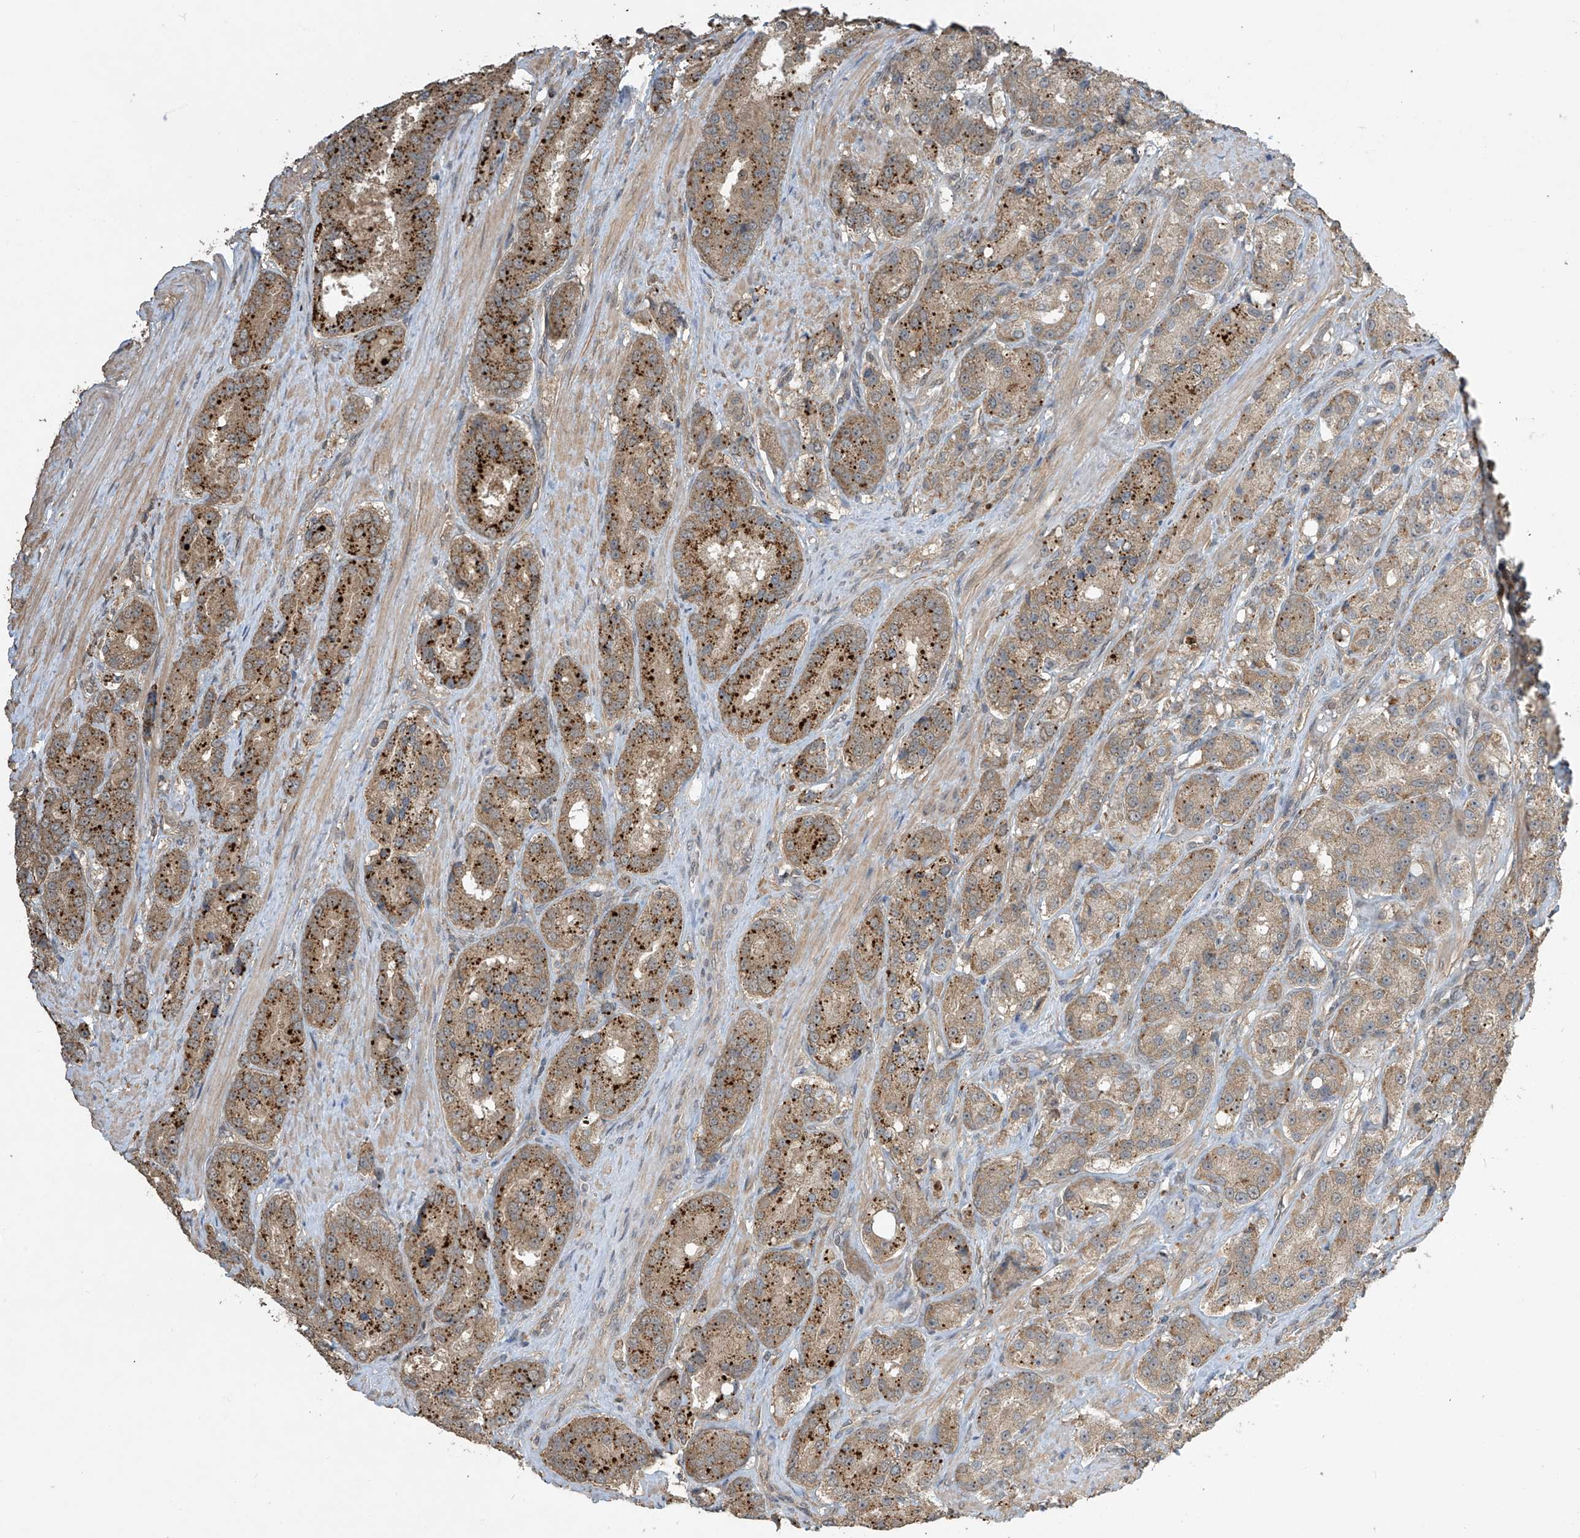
{"staining": {"intensity": "moderate", "quantity": ">75%", "location": "cytoplasmic/membranous"}, "tissue": "prostate cancer", "cell_type": "Tumor cells", "image_type": "cancer", "snomed": [{"axis": "morphology", "description": "Adenocarcinoma, High grade"}, {"axis": "topography", "description": "Prostate"}], "caption": "Prostate cancer (adenocarcinoma (high-grade)) stained with a brown dye shows moderate cytoplasmic/membranous positive staining in about >75% of tumor cells.", "gene": "SLFN14", "patient": {"sex": "male", "age": 60}}